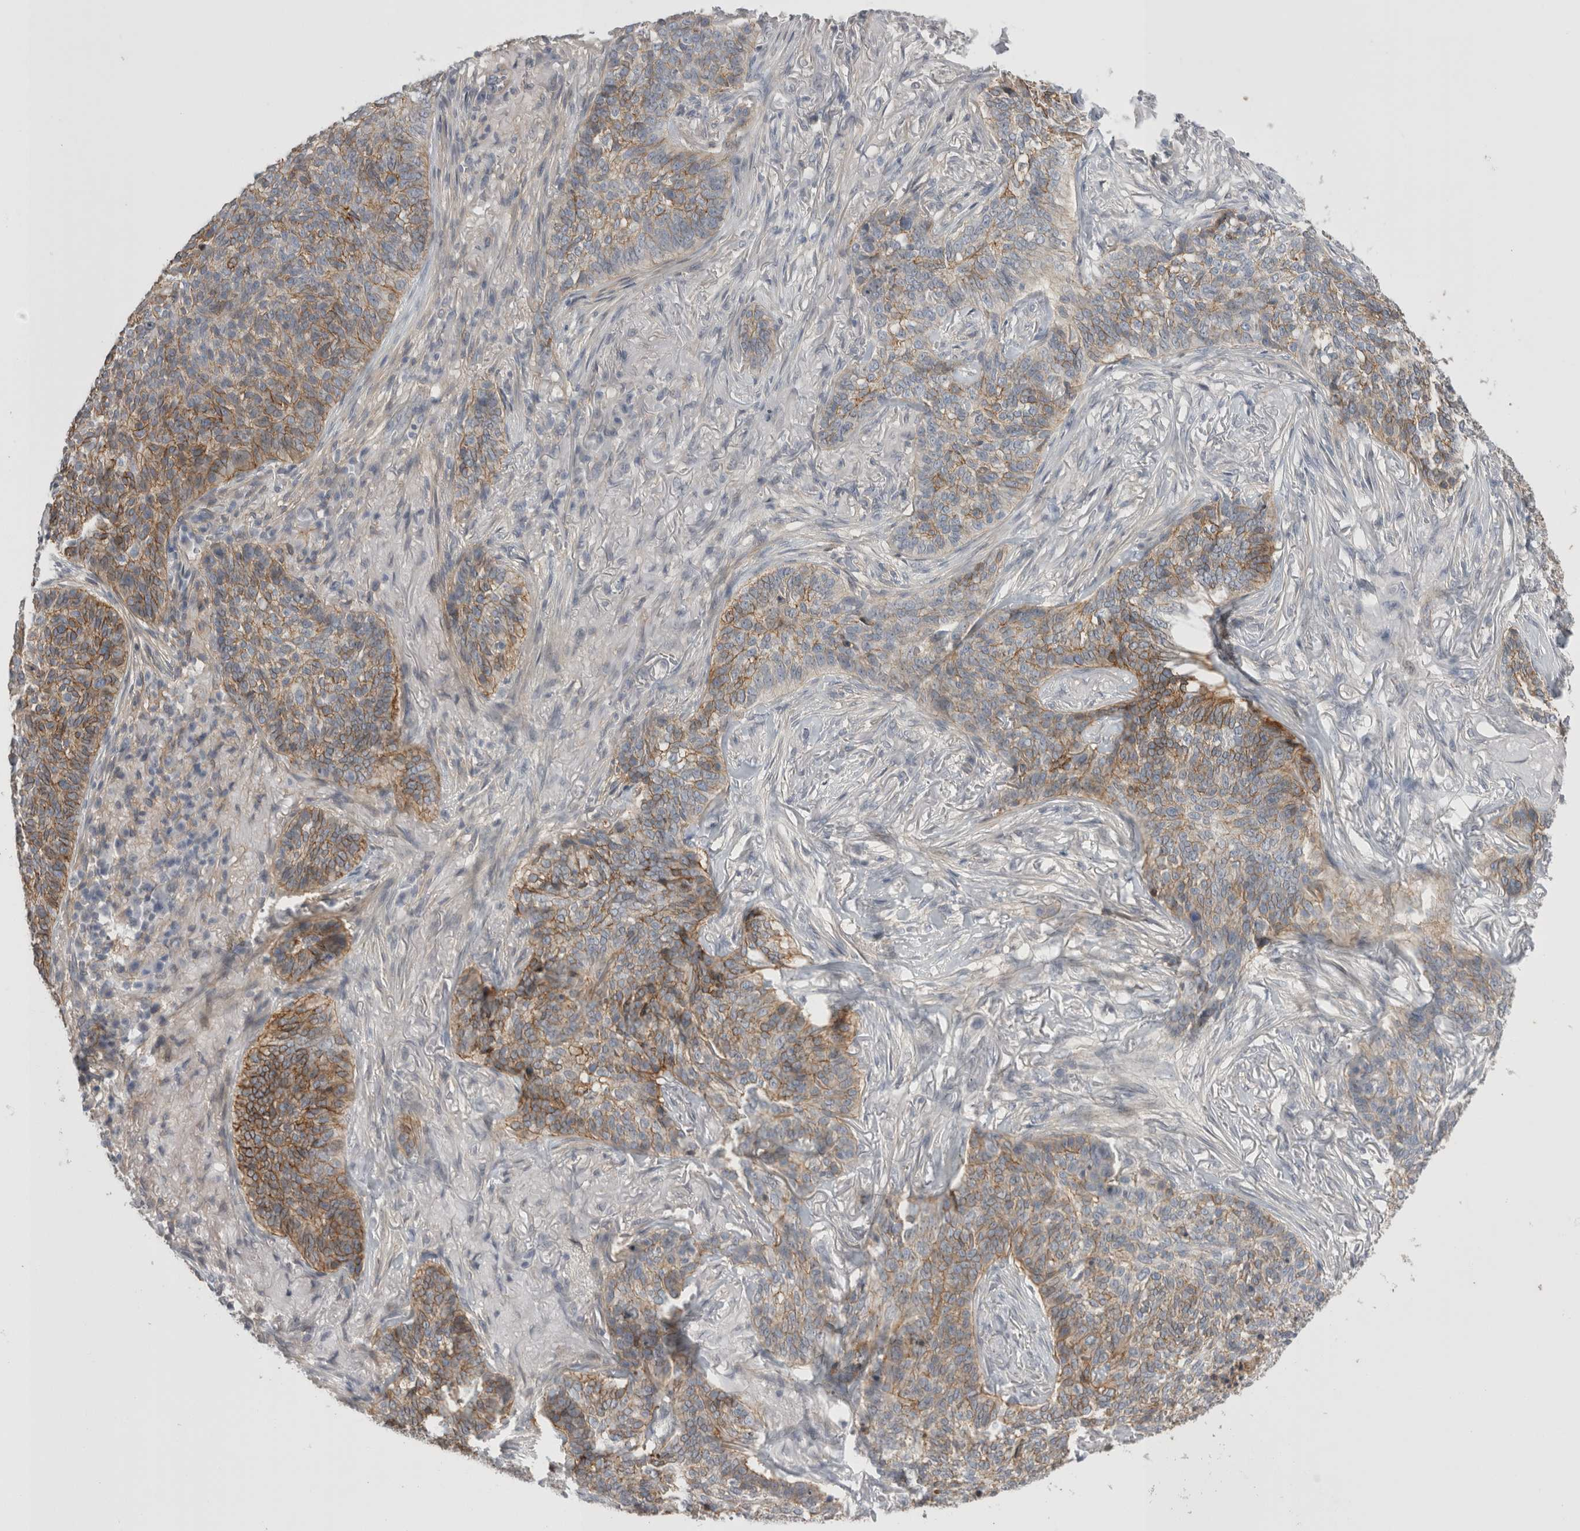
{"staining": {"intensity": "moderate", "quantity": ">75%", "location": "cytoplasmic/membranous"}, "tissue": "skin cancer", "cell_type": "Tumor cells", "image_type": "cancer", "snomed": [{"axis": "morphology", "description": "Basal cell carcinoma"}, {"axis": "topography", "description": "Skin"}], "caption": "IHC micrograph of human skin basal cell carcinoma stained for a protein (brown), which exhibits medium levels of moderate cytoplasmic/membranous staining in approximately >75% of tumor cells.", "gene": "VANGL1", "patient": {"sex": "male", "age": 85}}